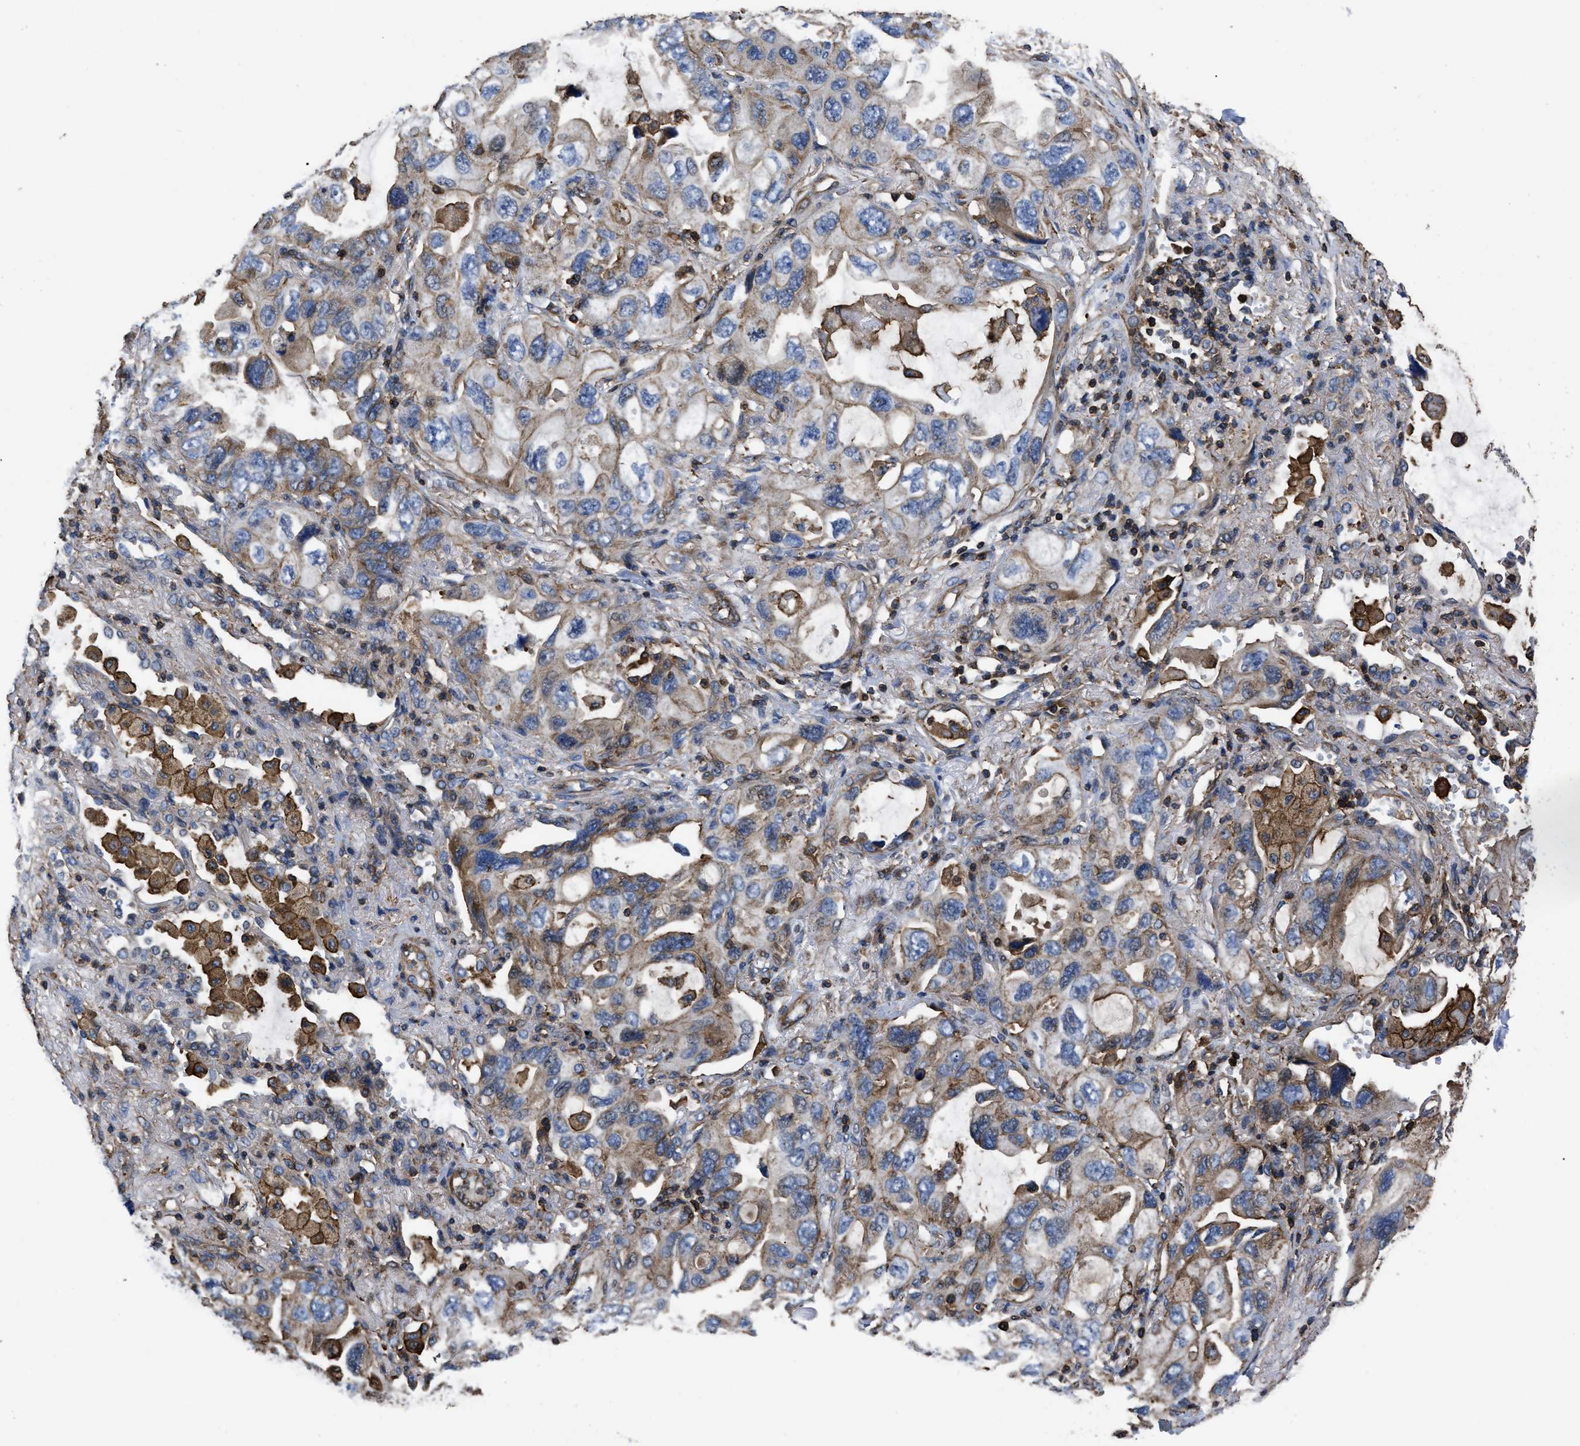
{"staining": {"intensity": "weak", "quantity": ">75%", "location": "cytoplasmic/membranous"}, "tissue": "lung cancer", "cell_type": "Tumor cells", "image_type": "cancer", "snomed": [{"axis": "morphology", "description": "Squamous cell carcinoma, NOS"}, {"axis": "topography", "description": "Lung"}], "caption": "An immunohistochemistry image of neoplastic tissue is shown. Protein staining in brown shows weak cytoplasmic/membranous positivity in squamous cell carcinoma (lung) within tumor cells. (DAB = brown stain, brightfield microscopy at high magnification).", "gene": "SCUBE2", "patient": {"sex": "female", "age": 73}}